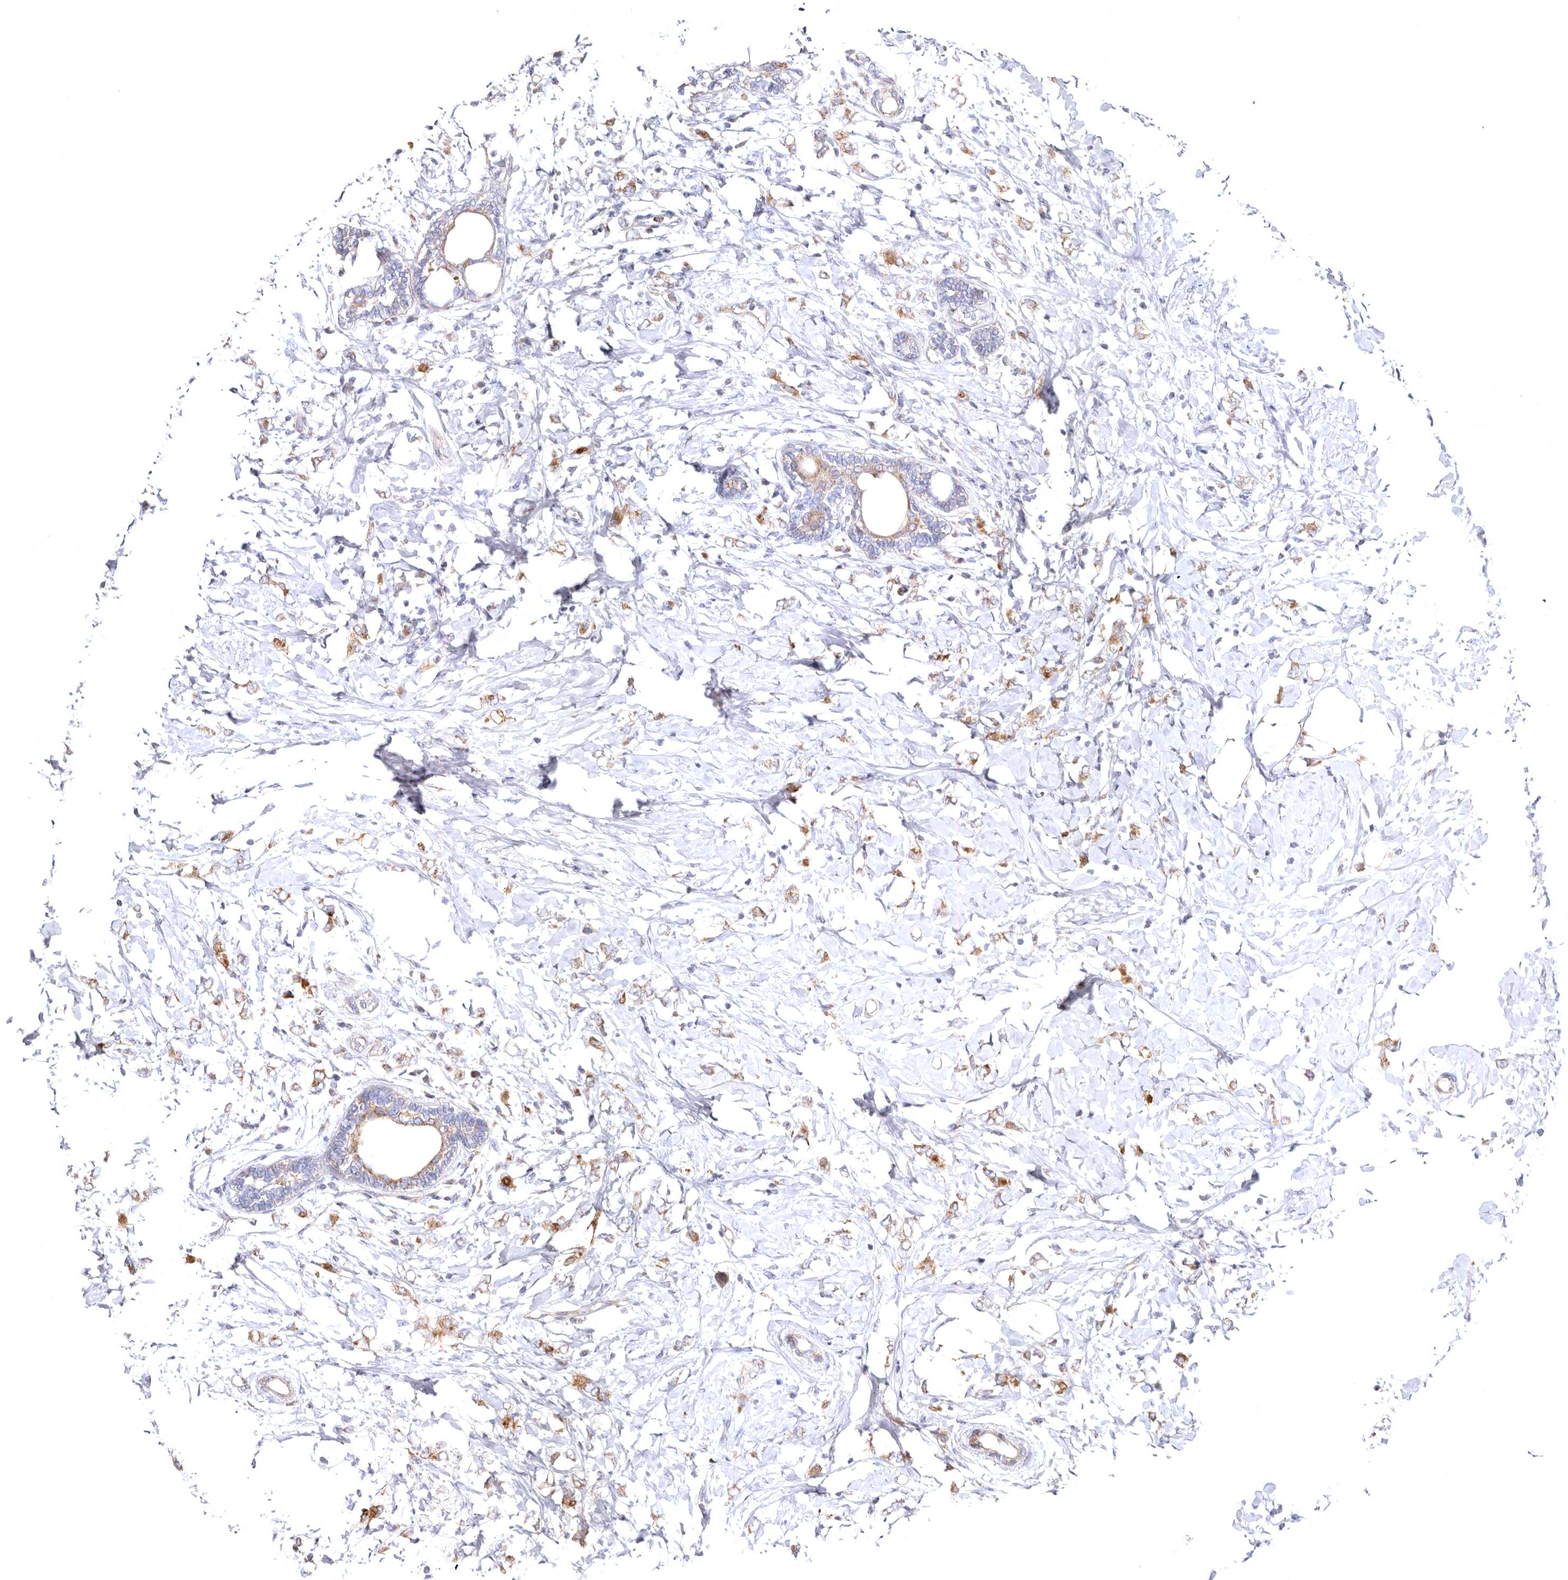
{"staining": {"intensity": "moderate", "quantity": ">75%", "location": "cytoplasmic/membranous"}, "tissue": "breast cancer", "cell_type": "Tumor cells", "image_type": "cancer", "snomed": [{"axis": "morphology", "description": "Normal tissue, NOS"}, {"axis": "morphology", "description": "Lobular carcinoma"}, {"axis": "topography", "description": "Breast"}], "caption": "Human breast cancer stained for a protein (brown) demonstrates moderate cytoplasmic/membranous positive expression in about >75% of tumor cells.", "gene": "BAIAP2L1", "patient": {"sex": "female", "age": 47}}